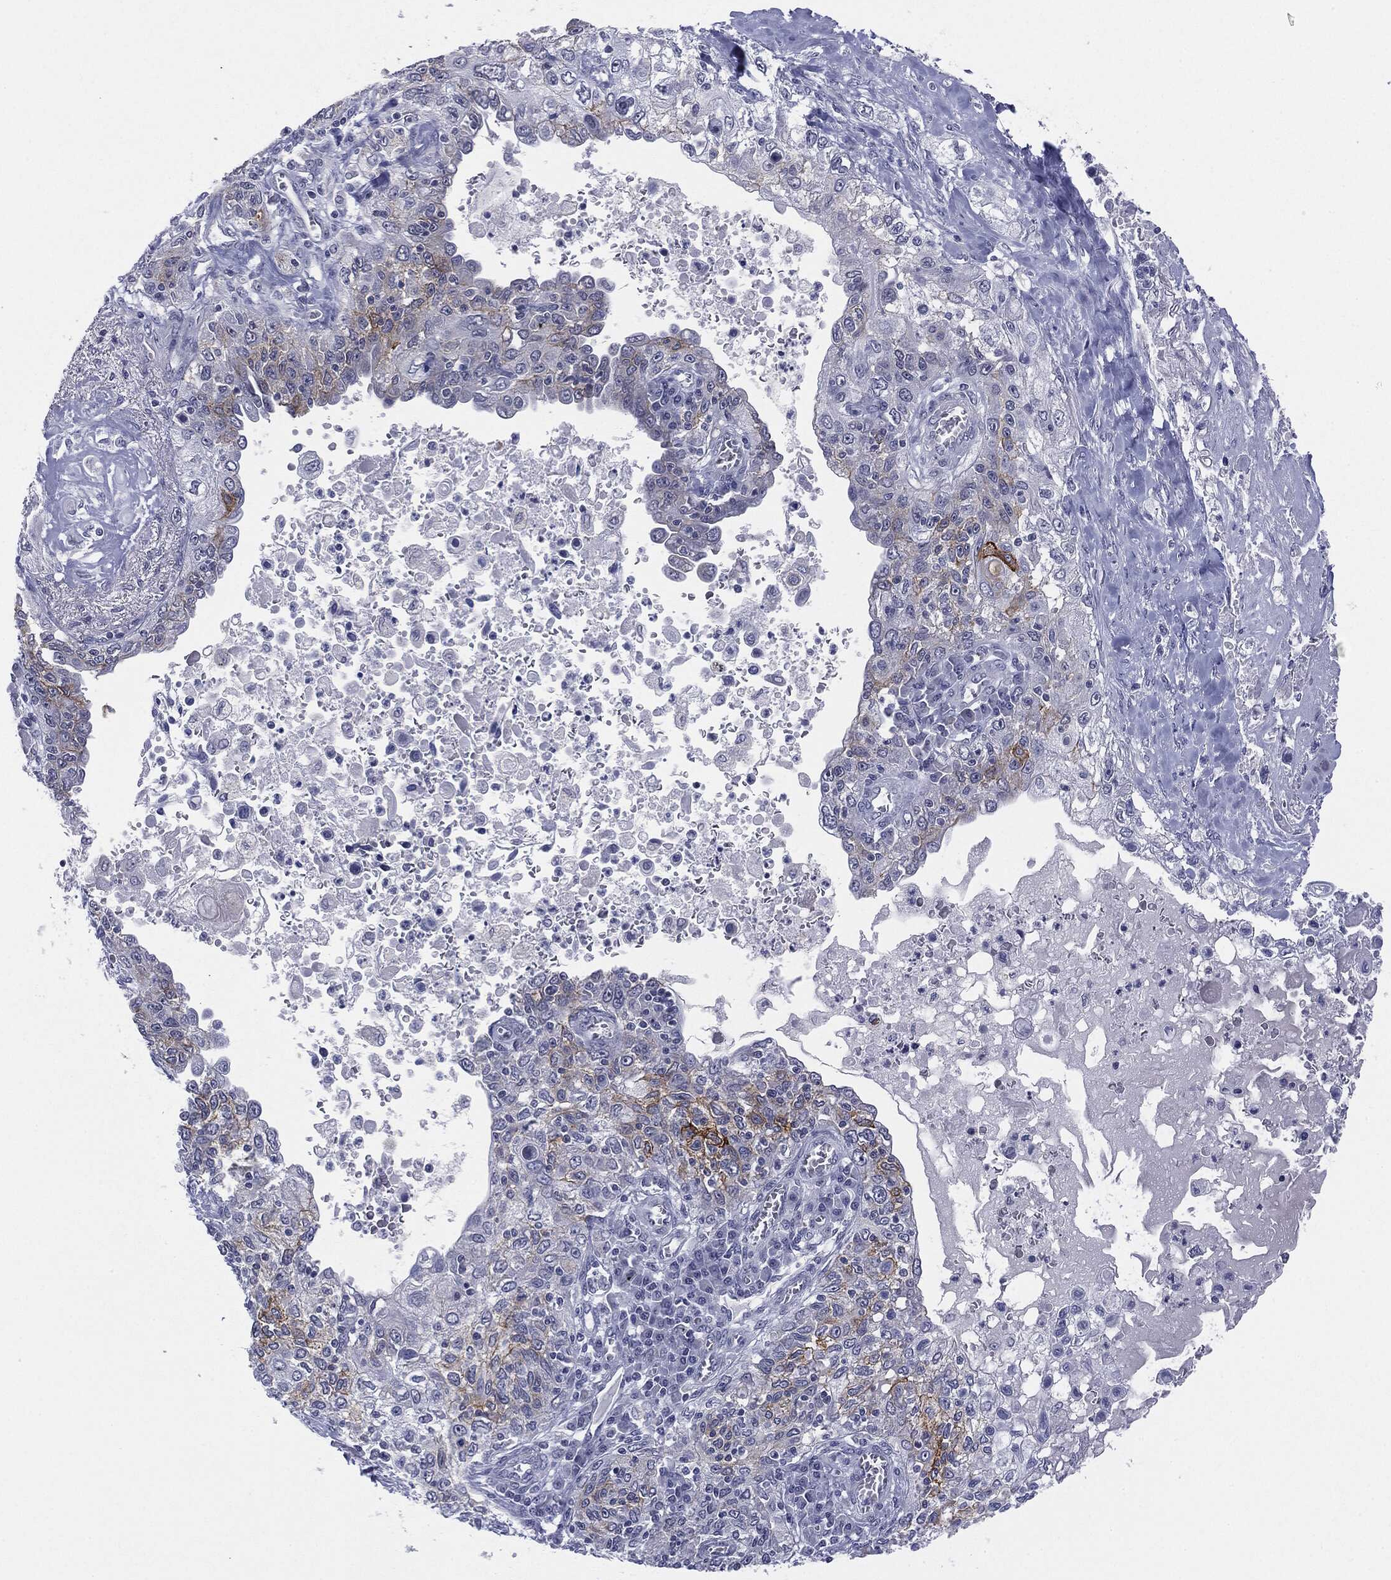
{"staining": {"intensity": "negative", "quantity": "none", "location": "none"}, "tissue": "lung cancer", "cell_type": "Tumor cells", "image_type": "cancer", "snomed": [{"axis": "morphology", "description": "Squamous cell carcinoma, NOS"}, {"axis": "topography", "description": "Lung"}], "caption": "This is an immunohistochemistry image of human squamous cell carcinoma (lung). There is no staining in tumor cells.", "gene": "SLC5A5", "patient": {"sex": "female", "age": 69}}